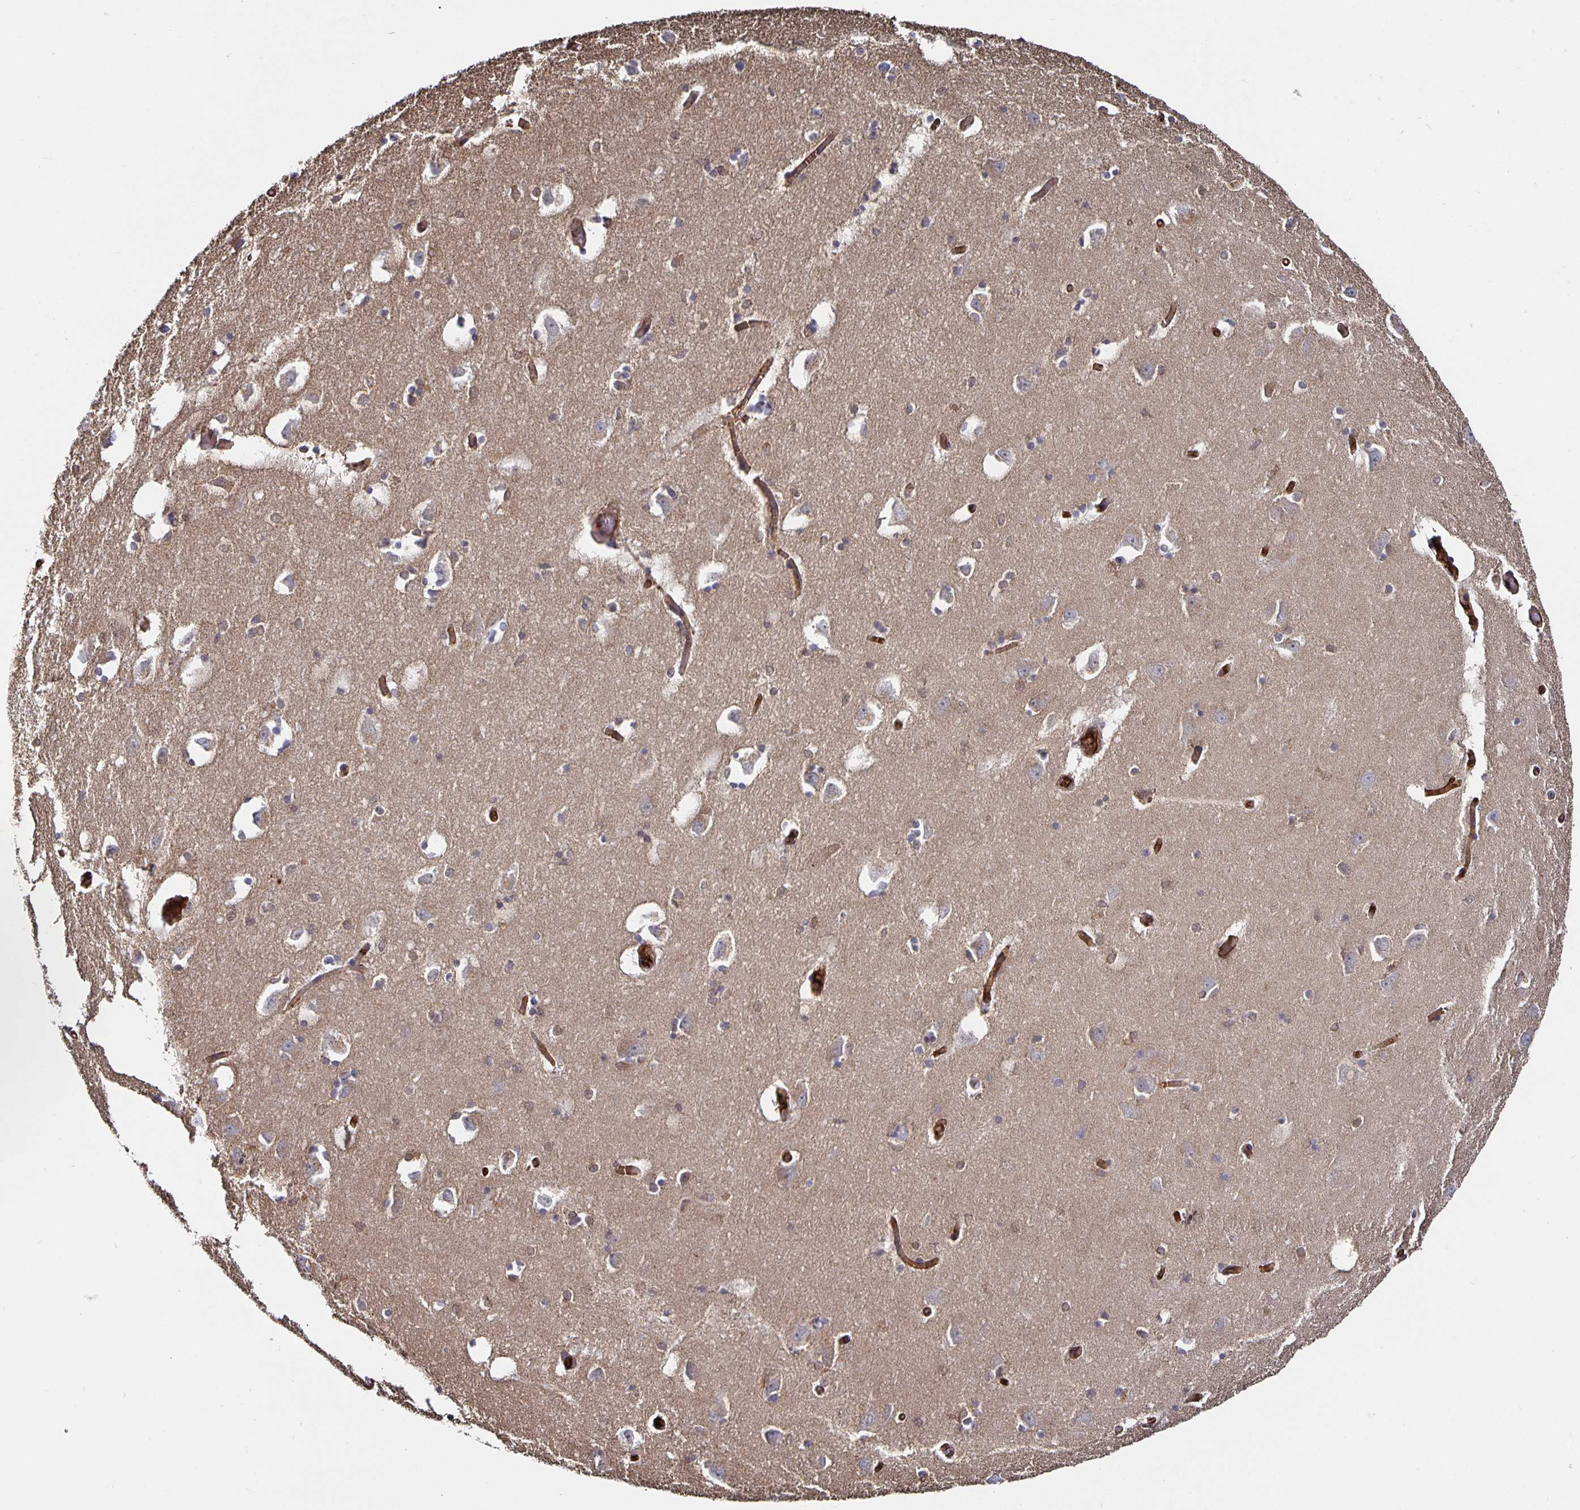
{"staining": {"intensity": "negative", "quantity": "none", "location": "none"}, "tissue": "caudate", "cell_type": "Glial cells", "image_type": "normal", "snomed": [{"axis": "morphology", "description": "Normal tissue, NOS"}, {"axis": "topography", "description": "Lateral ventricle wall"}, {"axis": "topography", "description": "Hippocampus"}], "caption": "This is a photomicrograph of IHC staining of benign caudate, which shows no positivity in glial cells.", "gene": "PODXL", "patient": {"sex": "female", "age": 63}}